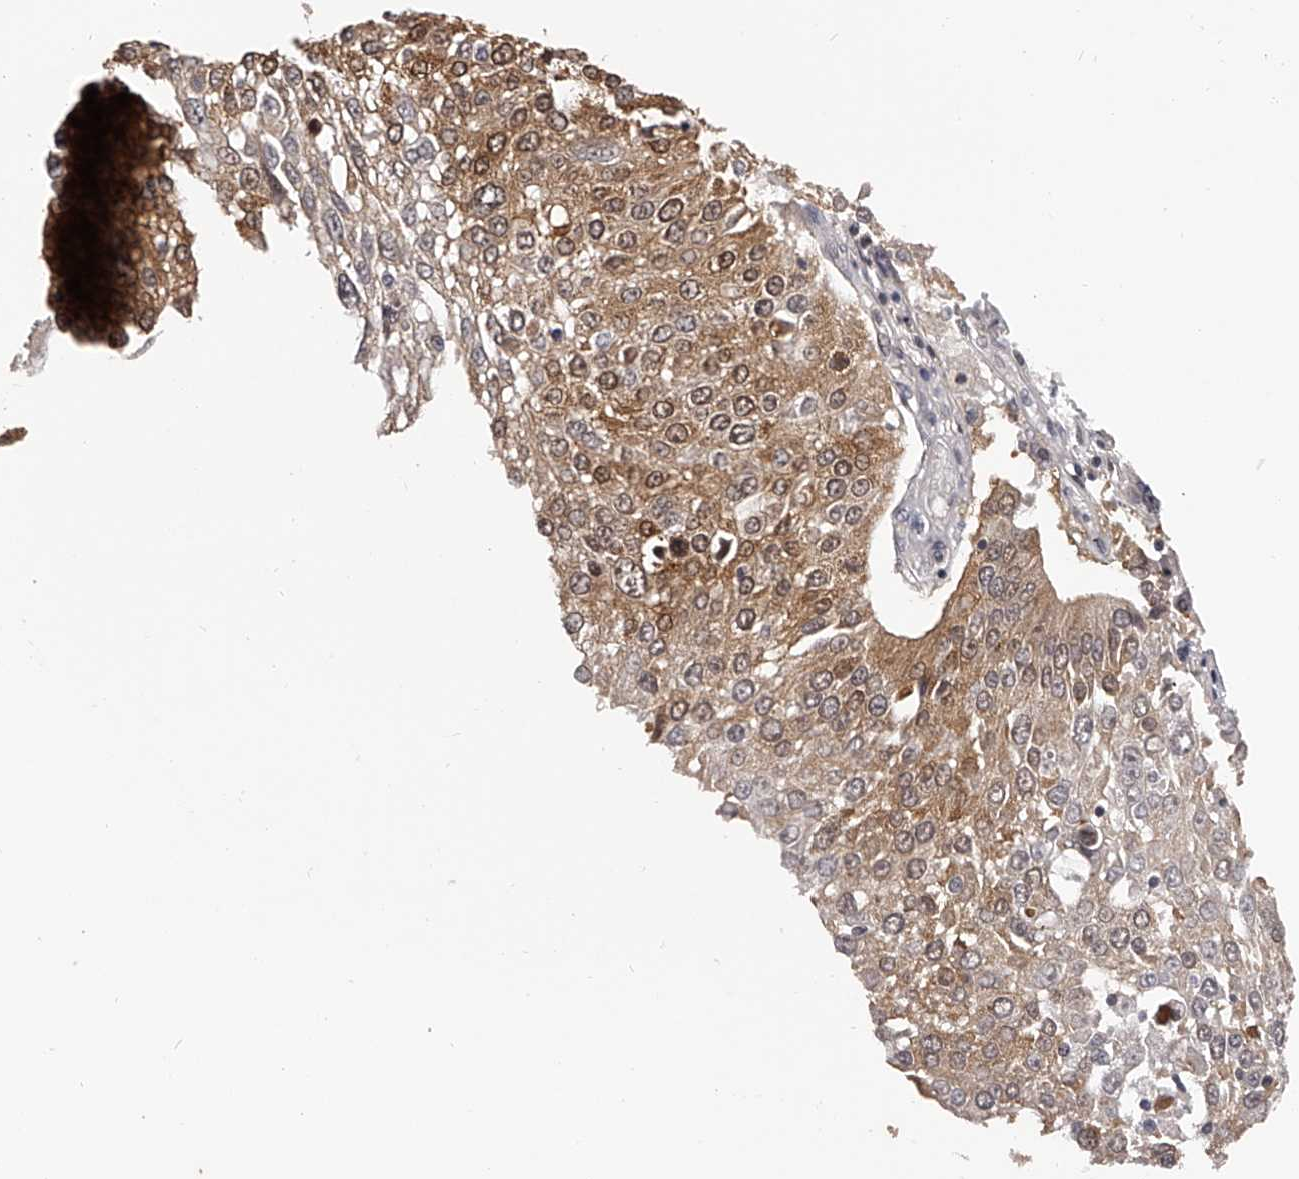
{"staining": {"intensity": "moderate", "quantity": ">75%", "location": "cytoplasmic/membranous"}, "tissue": "lung cancer", "cell_type": "Tumor cells", "image_type": "cancer", "snomed": [{"axis": "morphology", "description": "Squamous cell carcinoma, NOS"}, {"axis": "topography", "description": "Lung"}], "caption": "Lung cancer (squamous cell carcinoma) stained for a protein (brown) shows moderate cytoplasmic/membranous positive positivity in approximately >75% of tumor cells.", "gene": "PFDN2", "patient": {"sex": "male", "age": 65}}